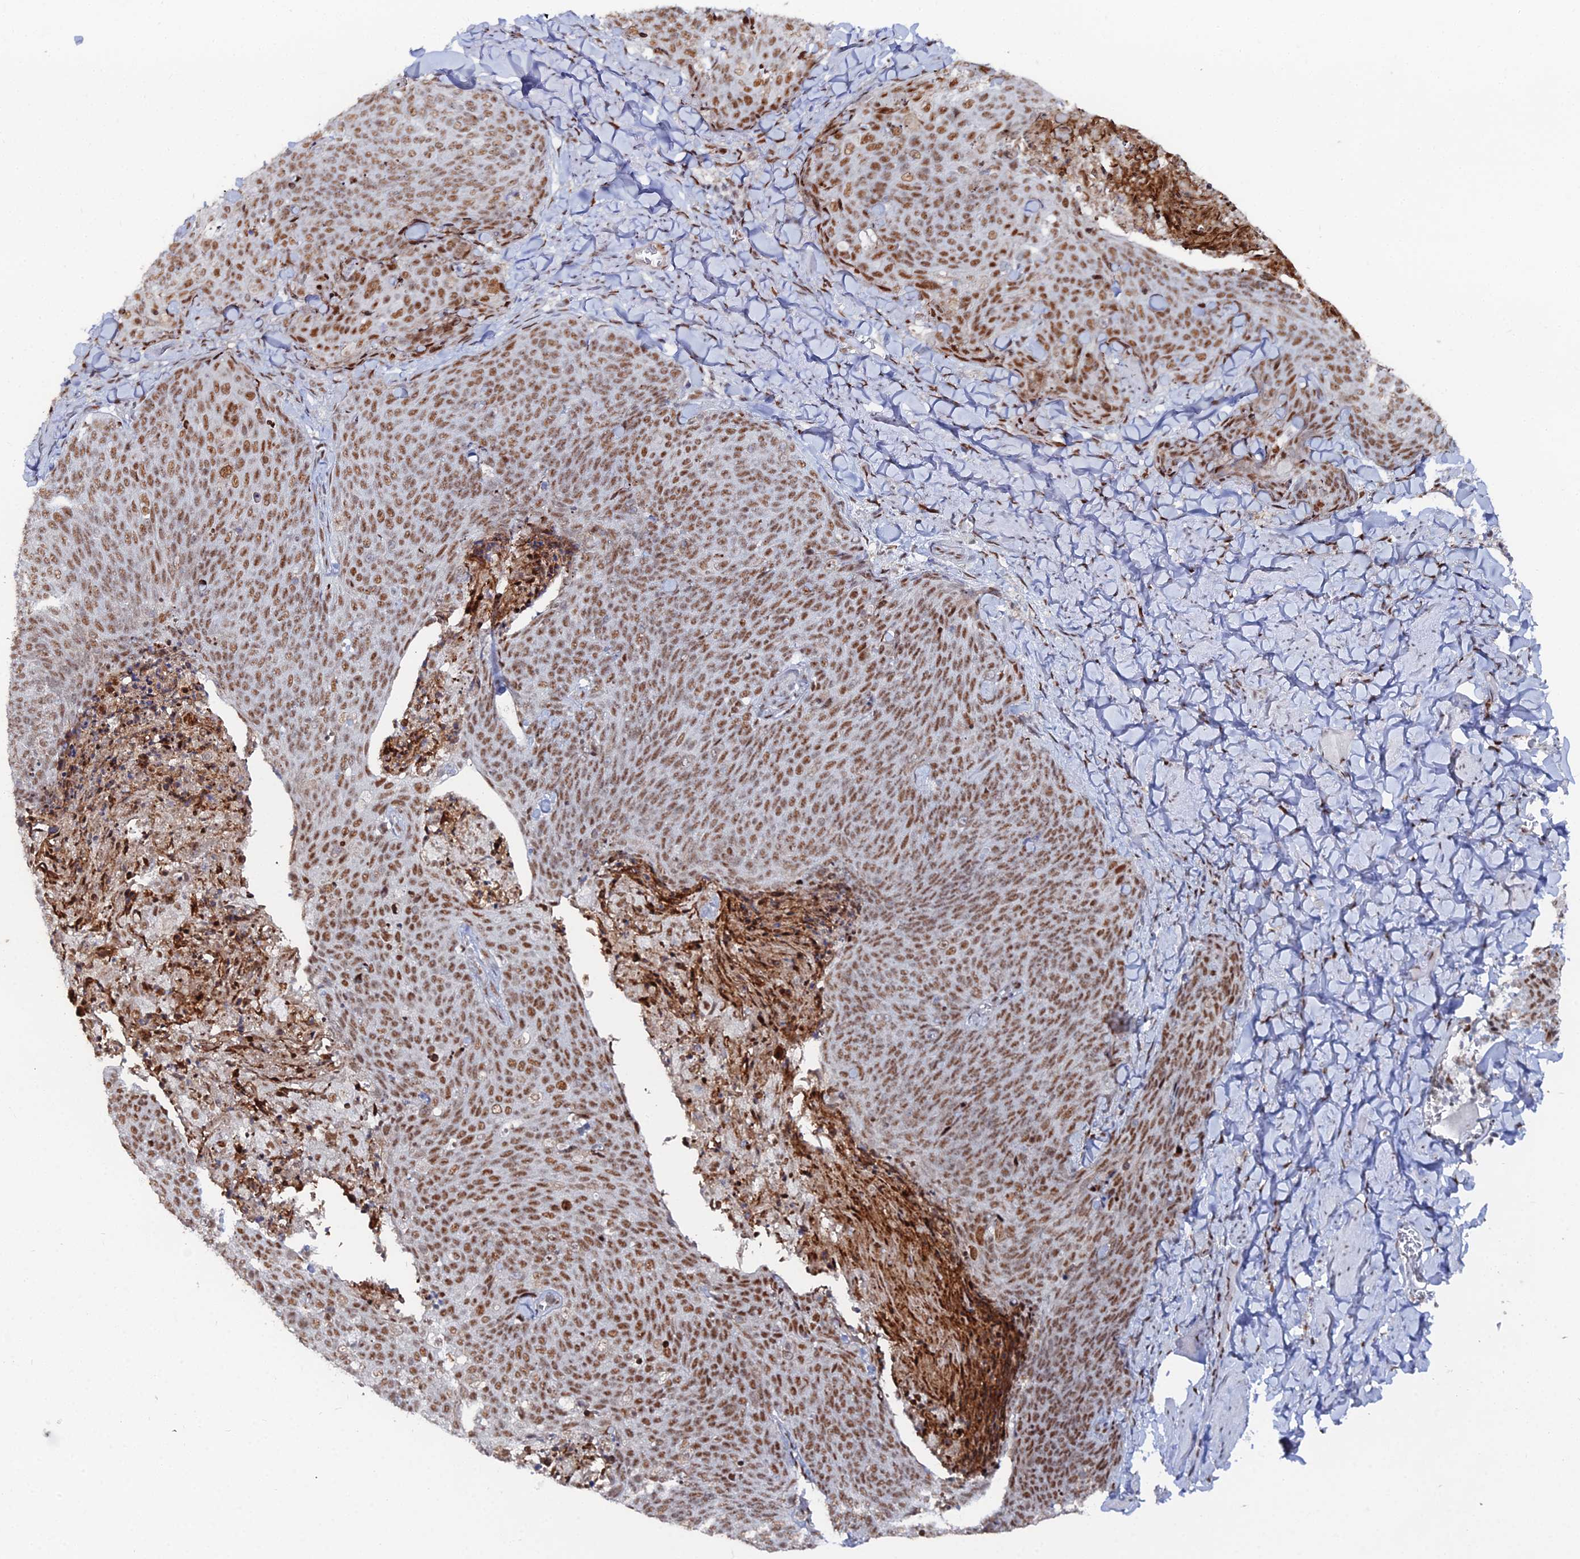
{"staining": {"intensity": "moderate", "quantity": ">75%", "location": "nuclear"}, "tissue": "skin cancer", "cell_type": "Tumor cells", "image_type": "cancer", "snomed": [{"axis": "morphology", "description": "Squamous cell carcinoma, NOS"}, {"axis": "topography", "description": "Skin"}, {"axis": "topography", "description": "Vulva"}], "caption": "Protein expression analysis of squamous cell carcinoma (skin) shows moderate nuclear staining in about >75% of tumor cells.", "gene": "GSC2", "patient": {"sex": "female", "age": 85}}